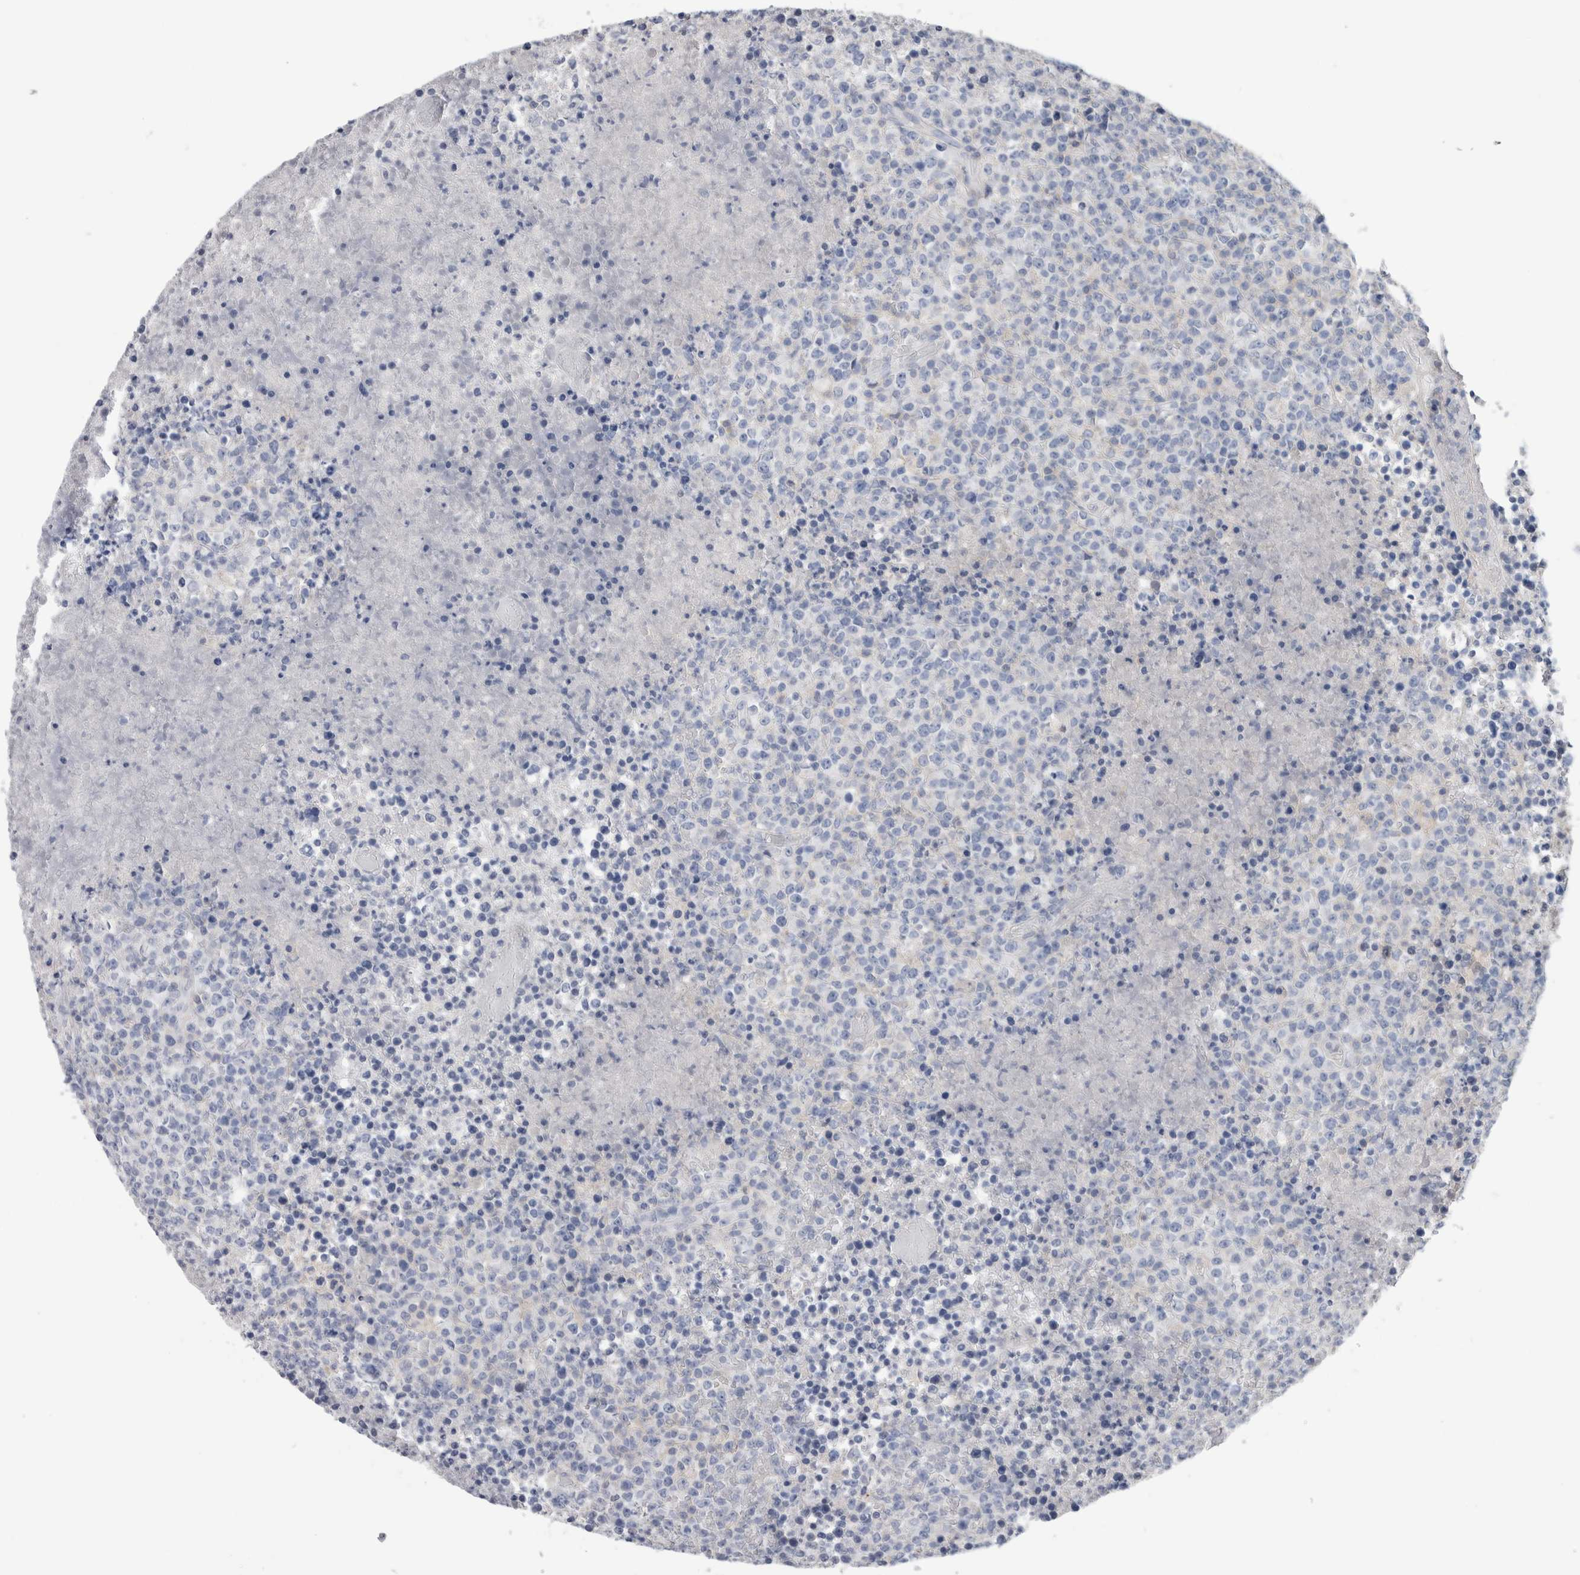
{"staining": {"intensity": "negative", "quantity": "none", "location": "none"}, "tissue": "lymphoma", "cell_type": "Tumor cells", "image_type": "cancer", "snomed": [{"axis": "morphology", "description": "Malignant lymphoma, non-Hodgkin's type, High grade"}, {"axis": "topography", "description": "Lymph node"}], "caption": "Tumor cells are negative for protein expression in human lymphoma.", "gene": "SCRN1", "patient": {"sex": "male", "age": 13}}